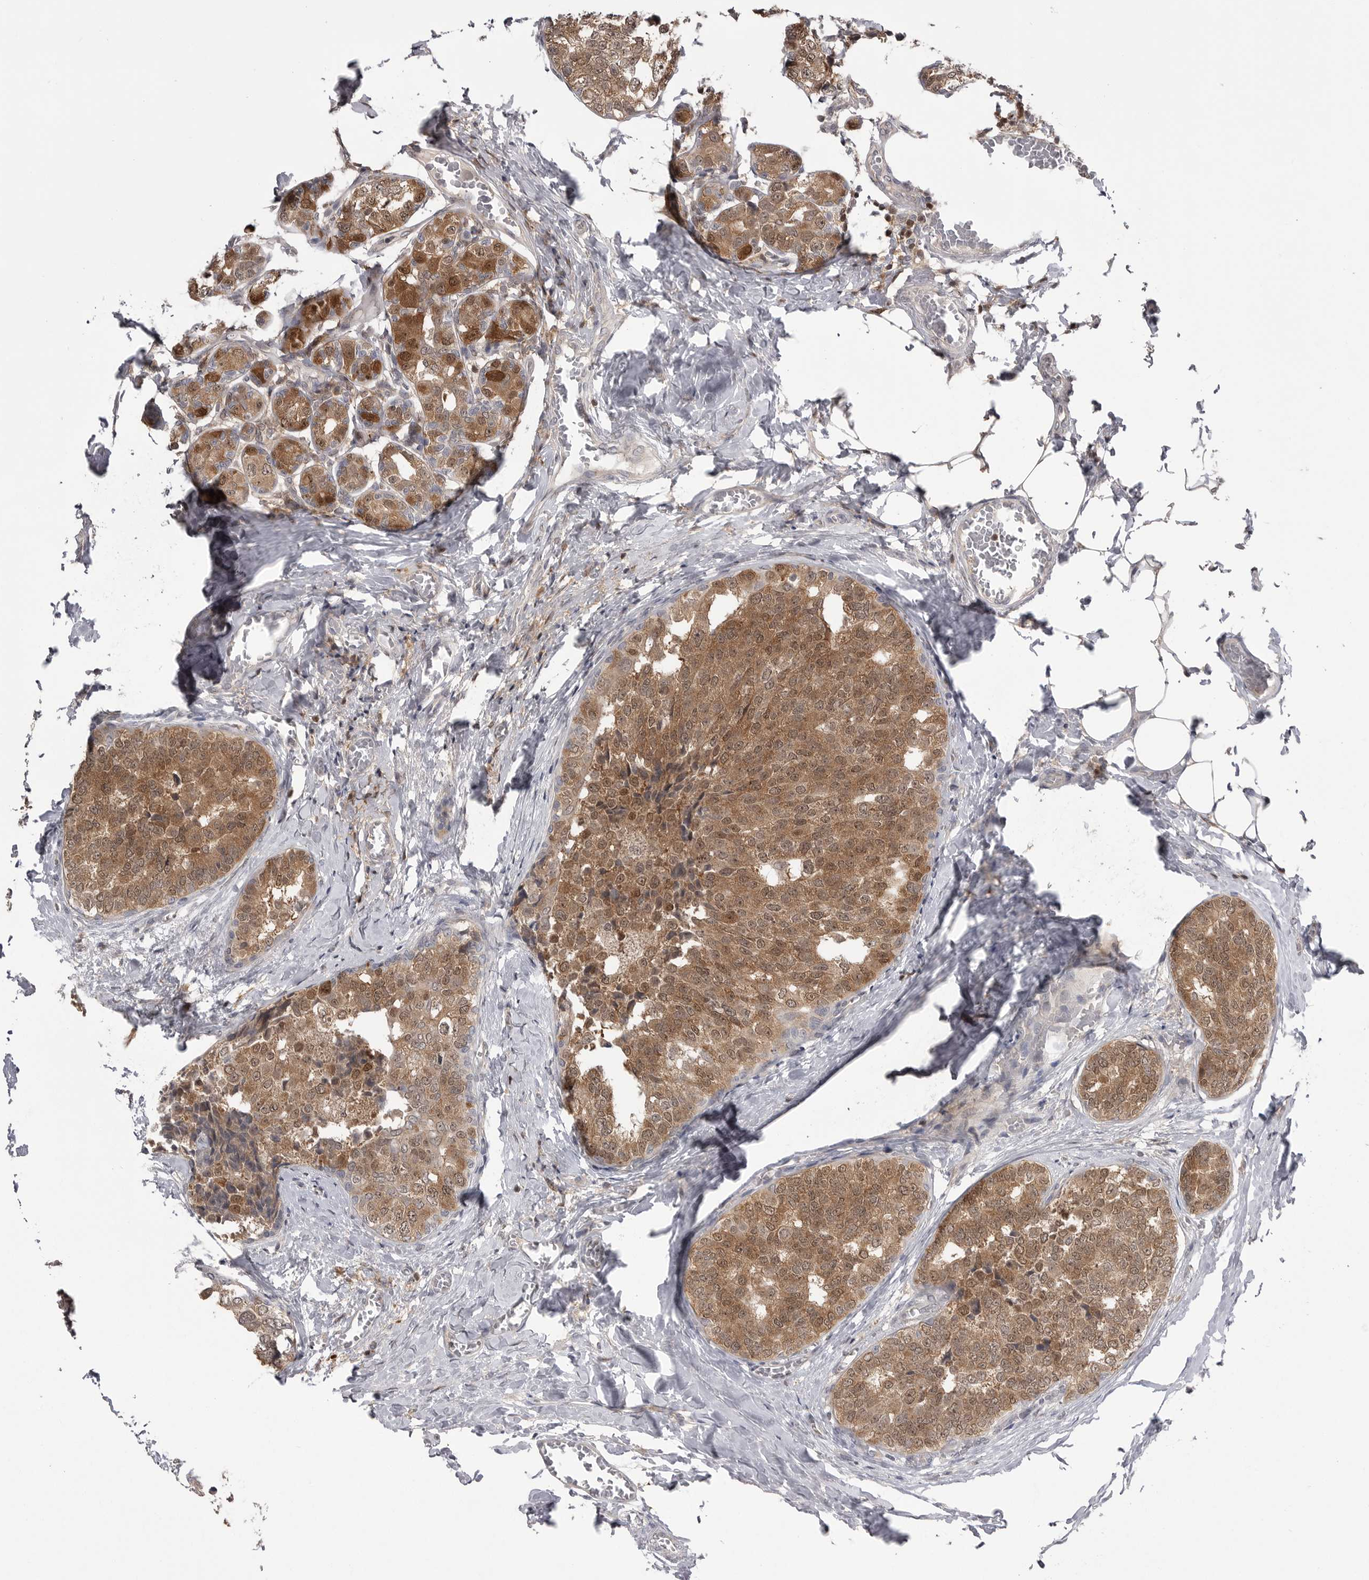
{"staining": {"intensity": "moderate", "quantity": ">75%", "location": "cytoplasmic/membranous,nuclear"}, "tissue": "breast cancer", "cell_type": "Tumor cells", "image_type": "cancer", "snomed": [{"axis": "morphology", "description": "Normal tissue, NOS"}, {"axis": "morphology", "description": "Duct carcinoma"}, {"axis": "topography", "description": "Breast"}], "caption": "Immunohistochemical staining of human infiltrating ductal carcinoma (breast) reveals medium levels of moderate cytoplasmic/membranous and nuclear staining in about >75% of tumor cells. The staining was performed using DAB, with brown indicating positive protein expression. Nuclei are stained blue with hematoxylin.", "gene": "MAPK13", "patient": {"sex": "female", "age": 43}}